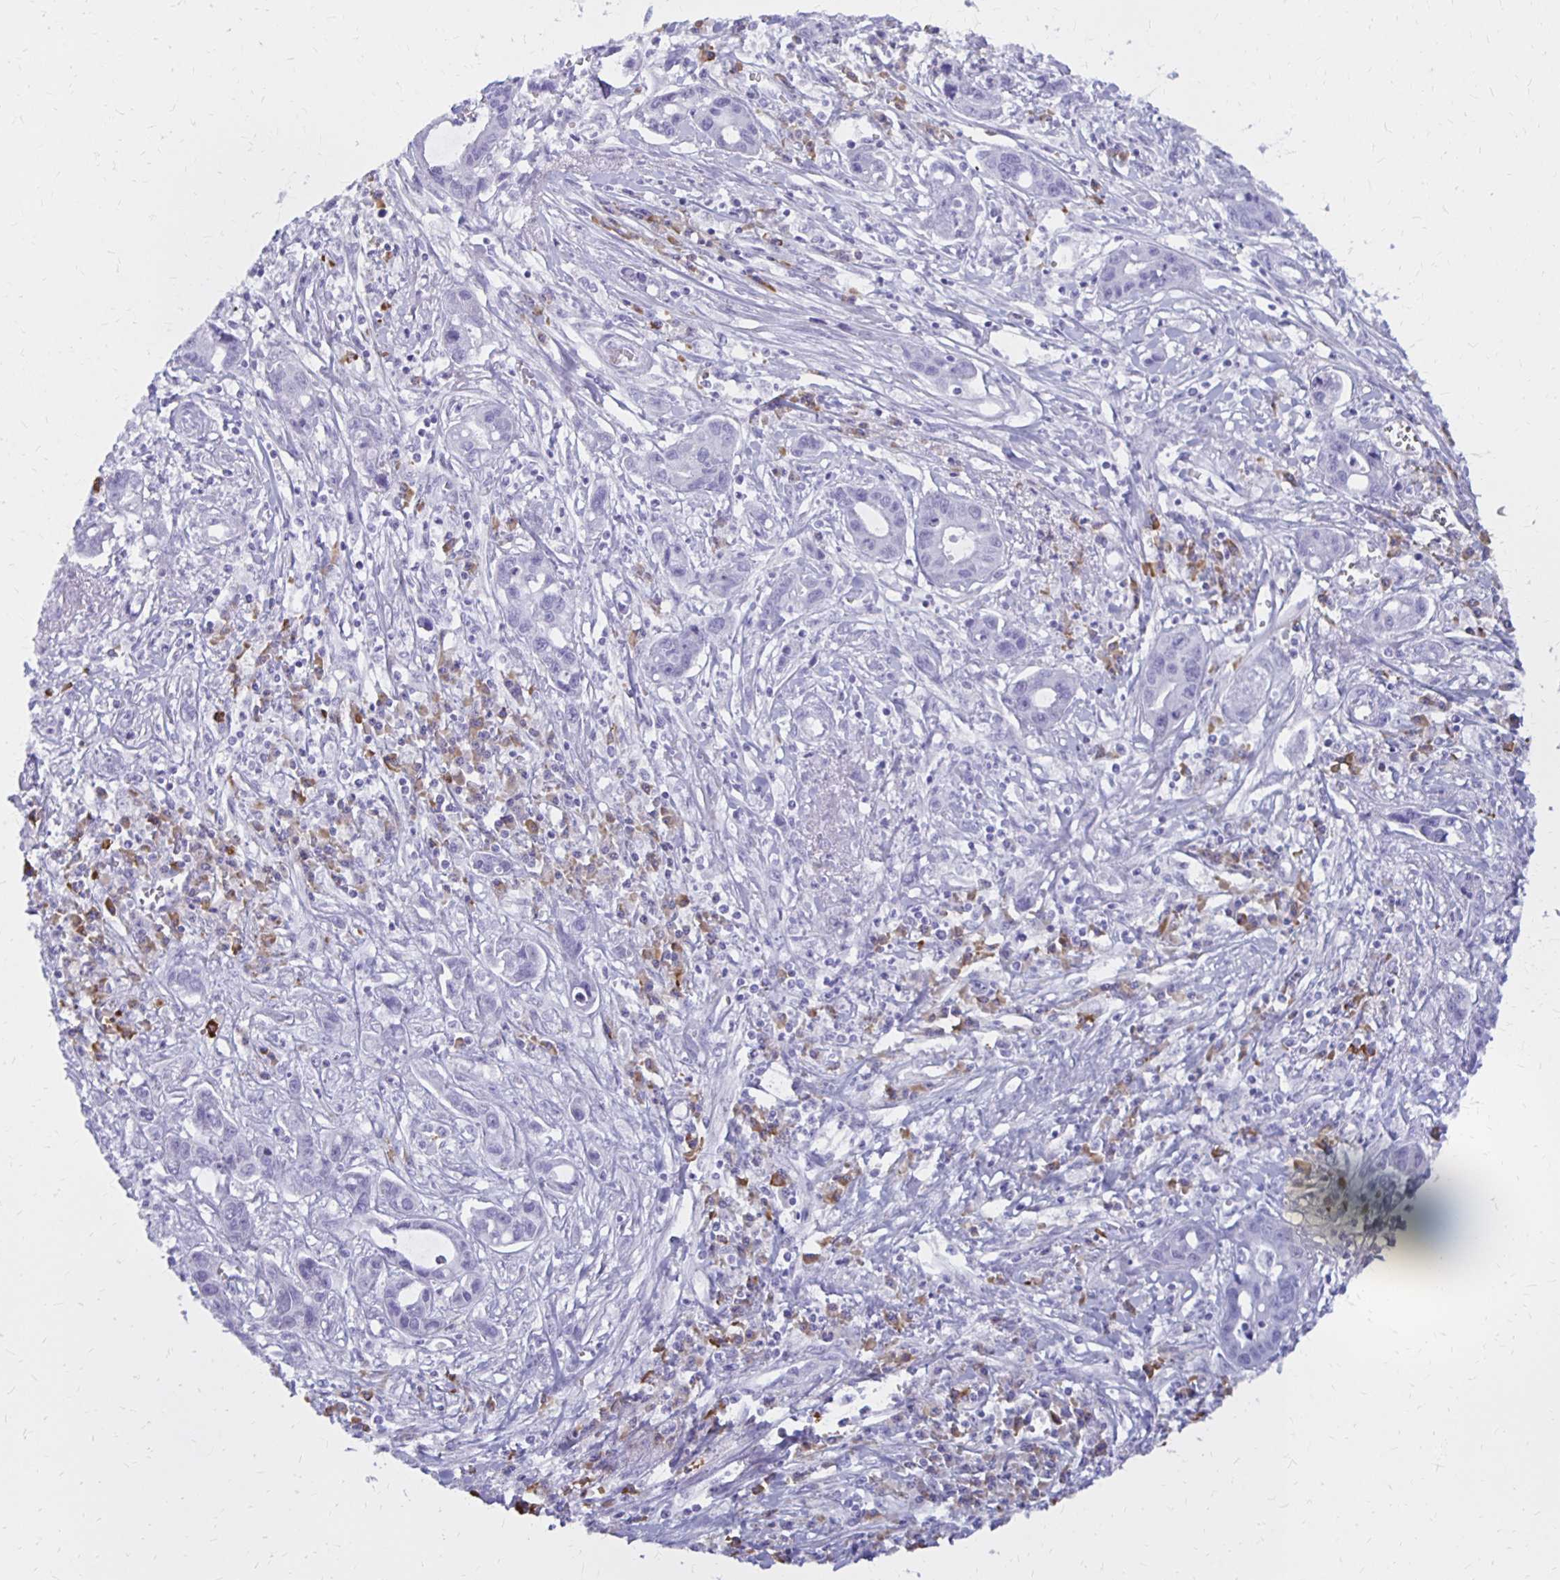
{"staining": {"intensity": "negative", "quantity": "none", "location": "none"}, "tissue": "liver cancer", "cell_type": "Tumor cells", "image_type": "cancer", "snomed": [{"axis": "morphology", "description": "Cholangiocarcinoma"}, {"axis": "topography", "description": "Liver"}], "caption": "This is an immunohistochemistry histopathology image of human liver cholangiocarcinoma. There is no positivity in tumor cells.", "gene": "FNTB", "patient": {"sex": "male", "age": 58}}